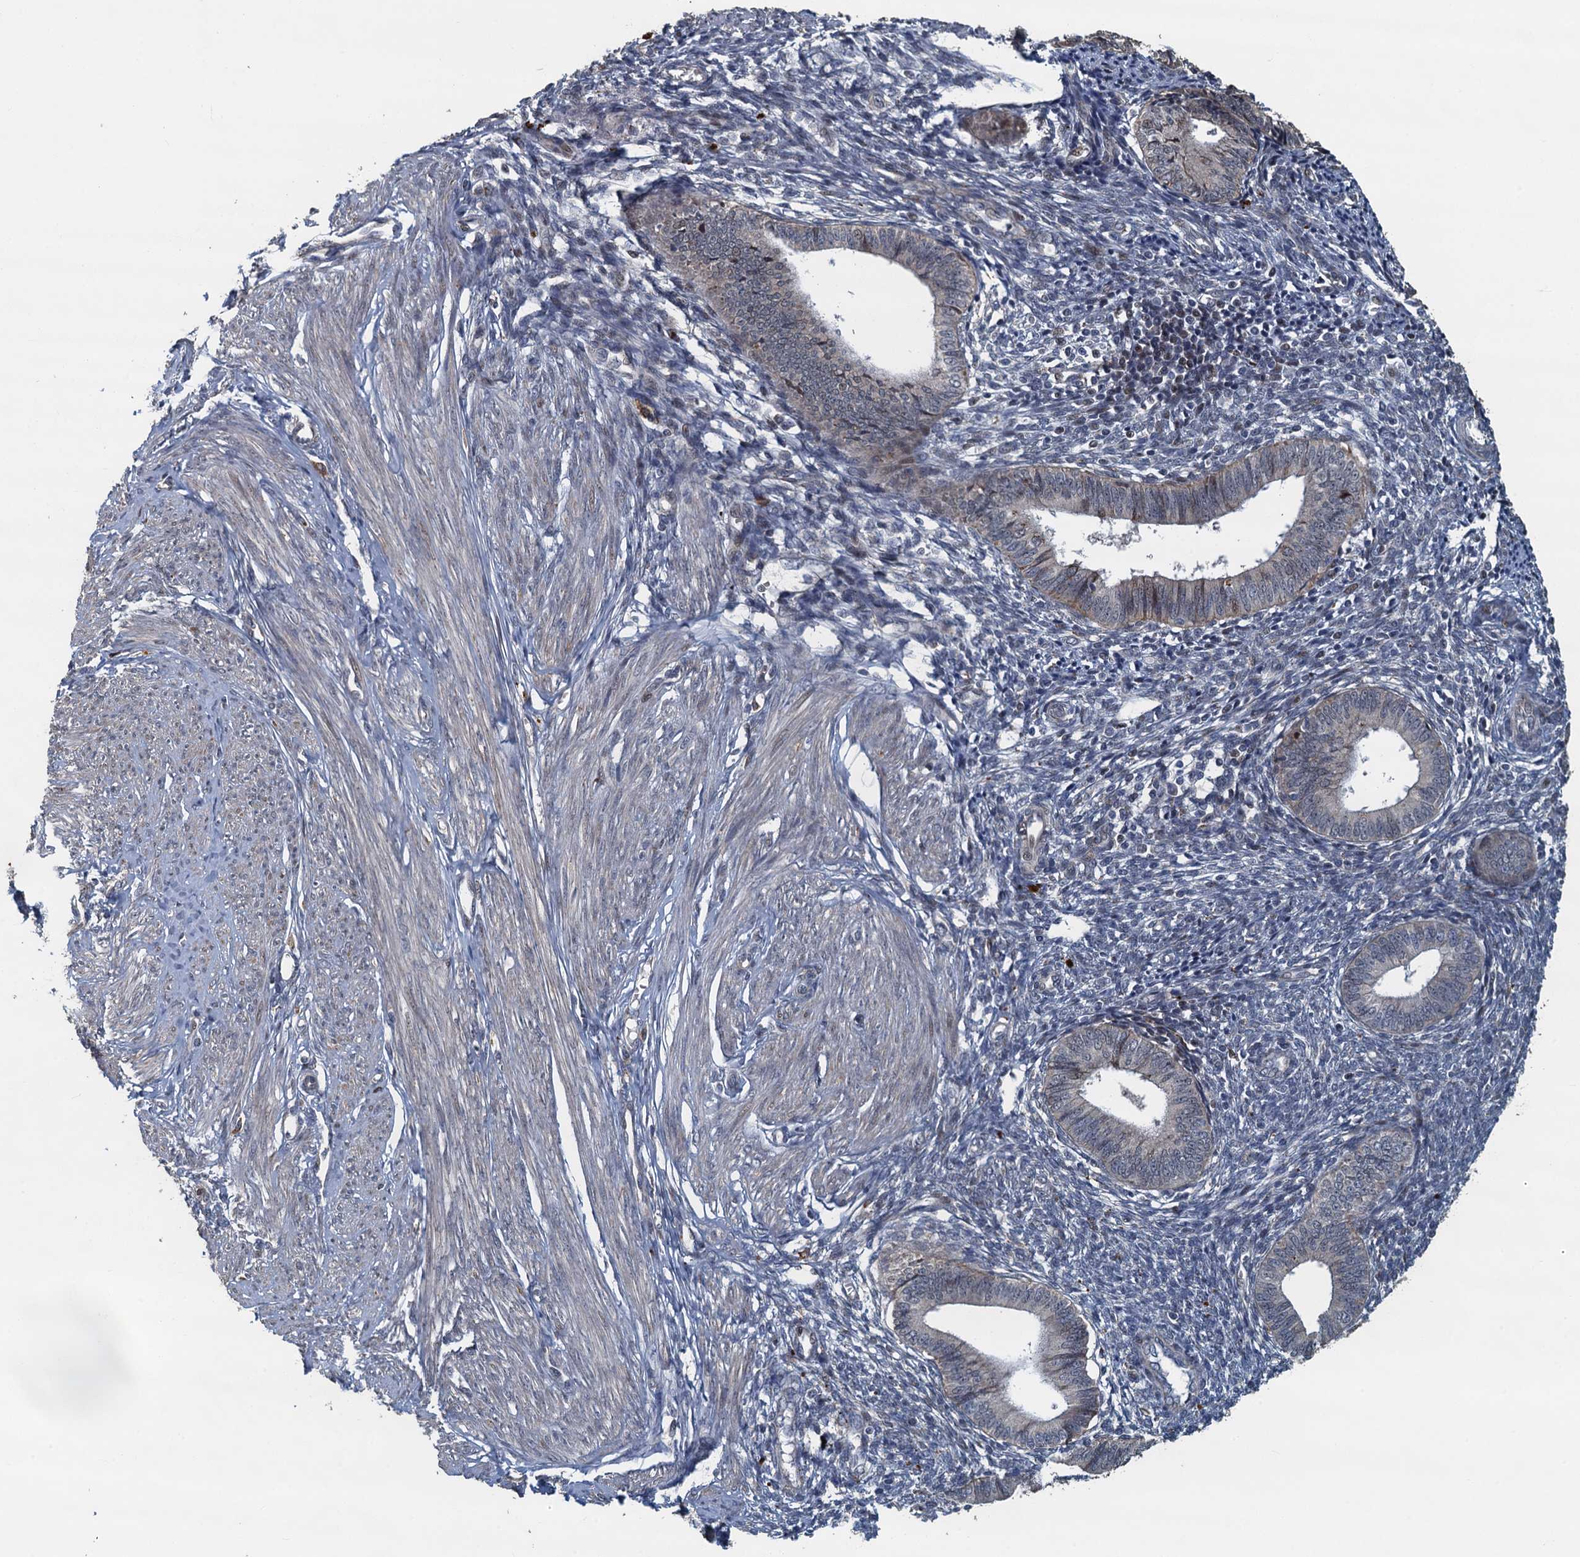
{"staining": {"intensity": "negative", "quantity": "none", "location": "none"}, "tissue": "endometrium", "cell_type": "Cells in endometrial stroma", "image_type": "normal", "snomed": [{"axis": "morphology", "description": "Normal tissue, NOS"}, {"axis": "topography", "description": "Endometrium"}], "caption": "A photomicrograph of endometrium stained for a protein displays no brown staining in cells in endometrial stroma. The staining was performed using DAB to visualize the protein expression in brown, while the nuclei were stained in blue with hematoxylin (Magnification: 20x).", "gene": "AGRN", "patient": {"sex": "female", "age": 46}}